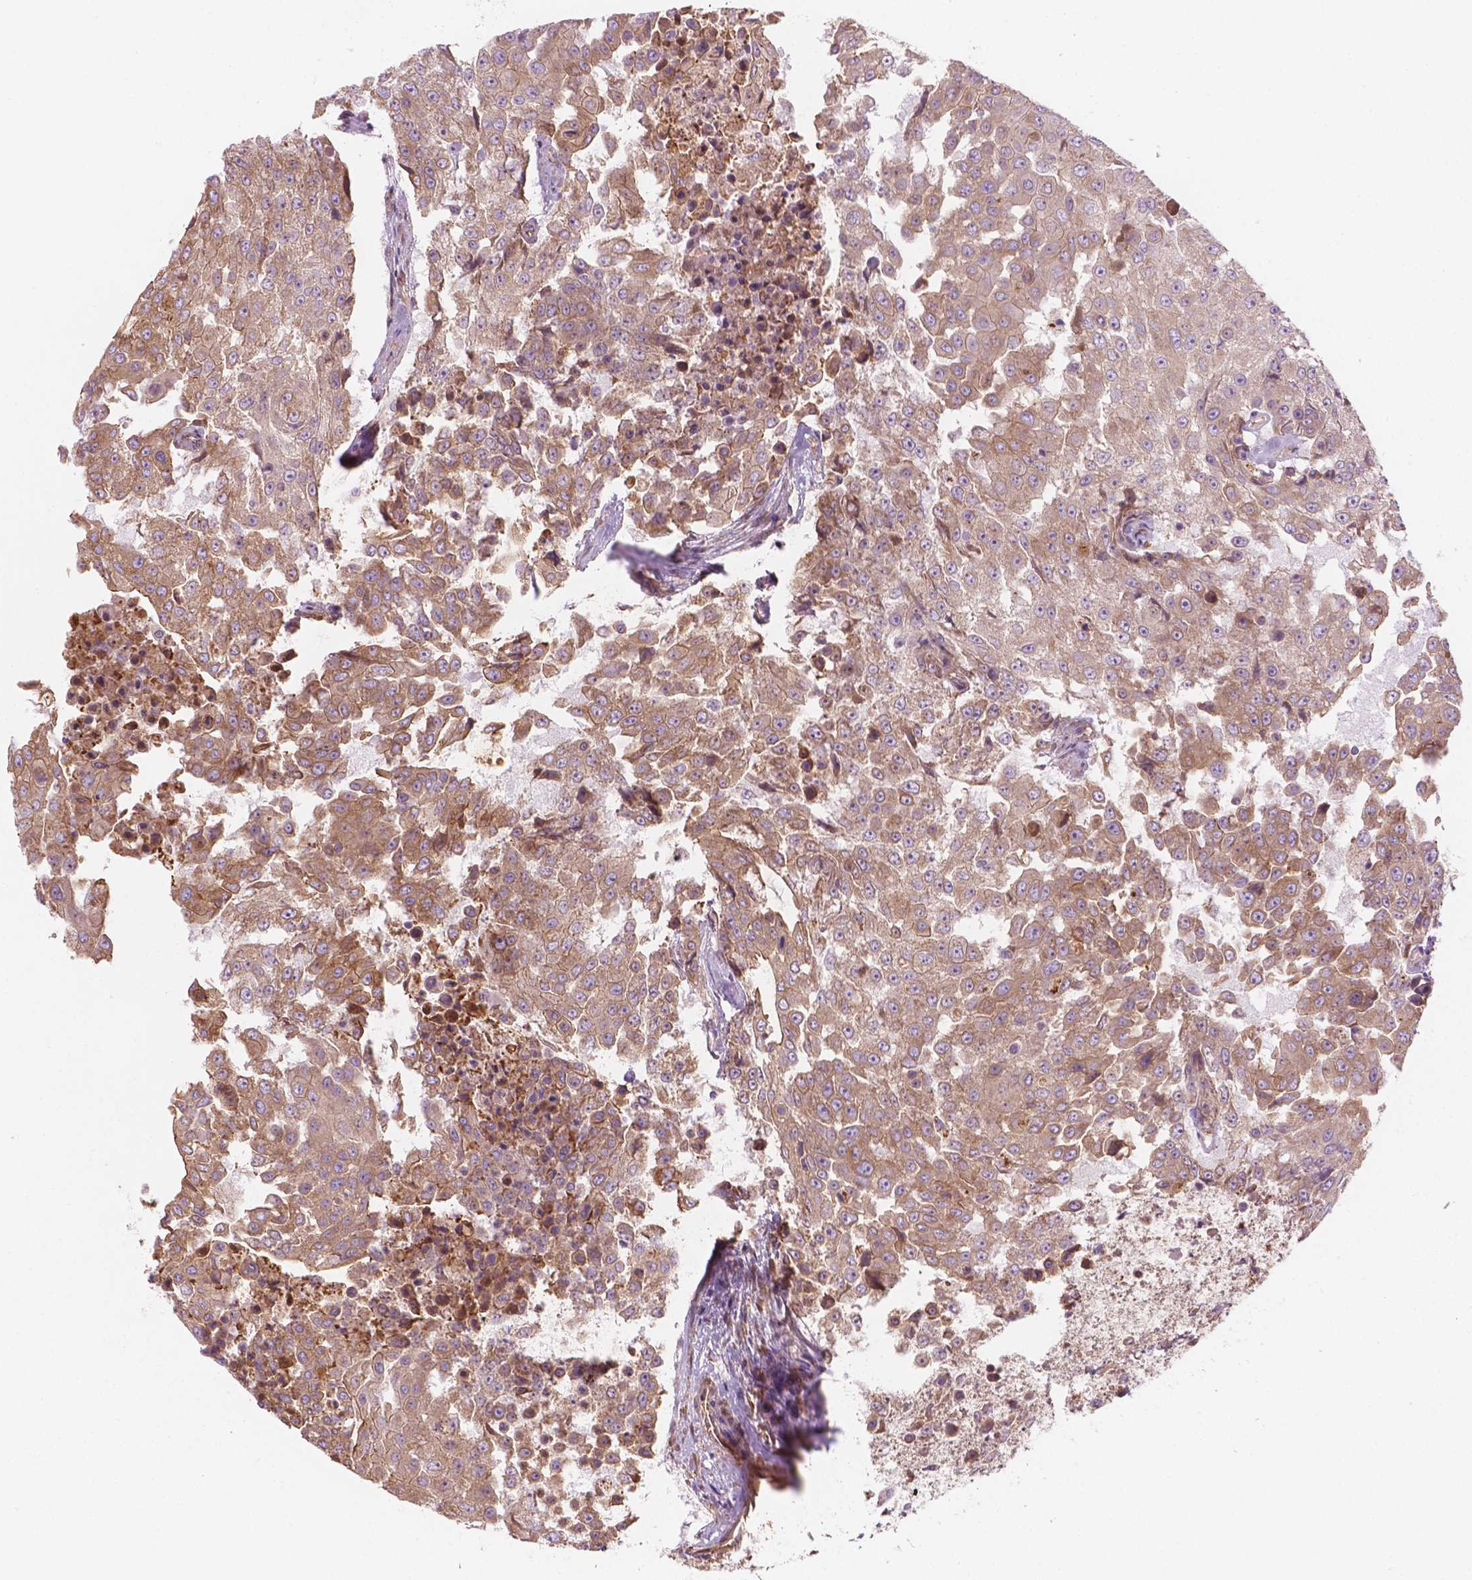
{"staining": {"intensity": "moderate", "quantity": "25%-75%", "location": "cytoplasmic/membranous"}, "tissue": "urothelial cancer", "cell_type": "Tumor cells", "image_type": "cancer", "snomed": [{"axis": "morphology", "description": "Urothelial carcinoma, High grade"}, {"axis": "topography", "description": "Urinary bladder"}], "caption": "Moderate cytoplasmic/membranous protein positivity is seen in about 25%-75% of tumor cells in urothelial carcinoma (high-grade).", "gene": "SURF4", "patient": {"sex": "female", "age": 63}}